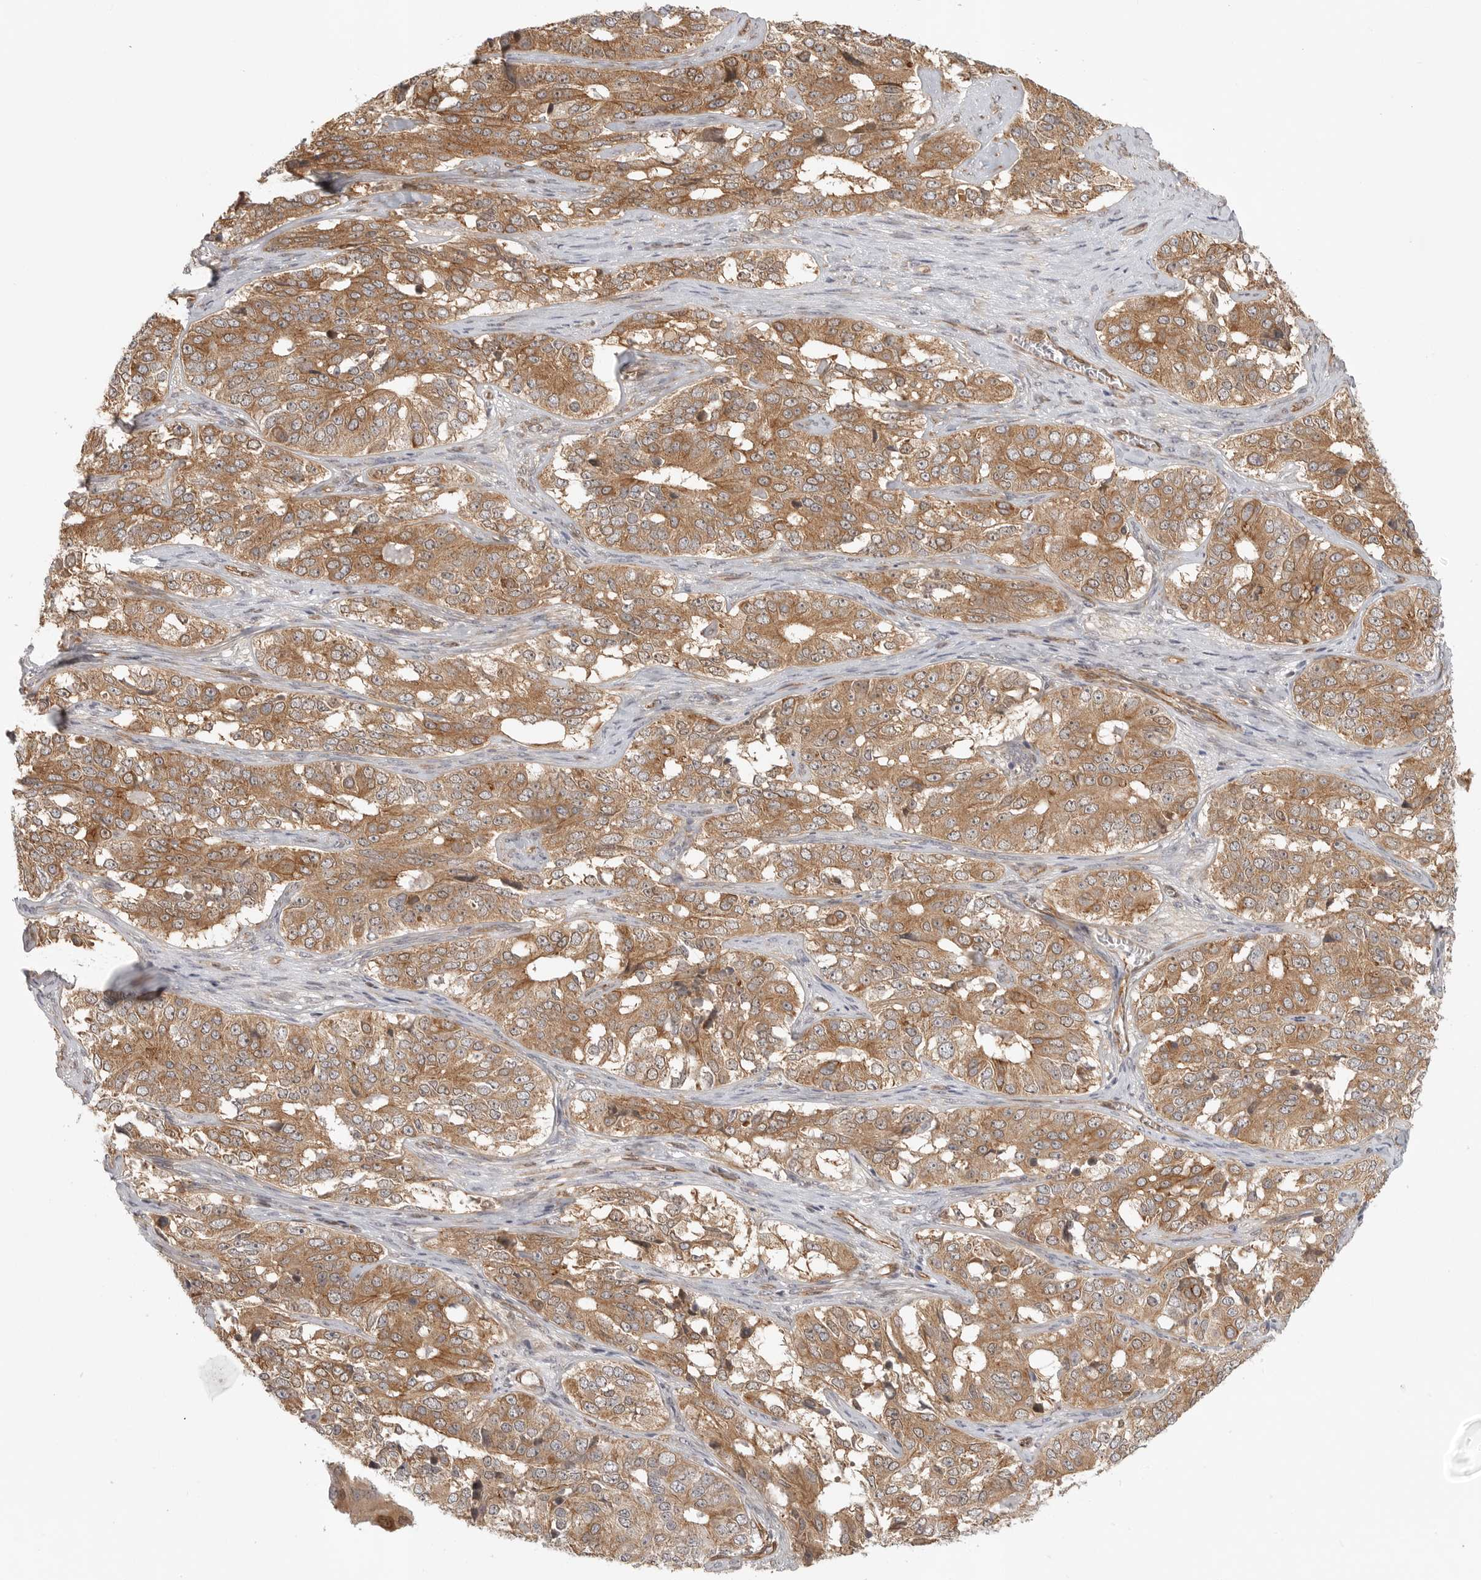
{"staining": {"intensity": "moderate", "quantity": ">75%", "location": "cytoplasmic/membranous"}, "tissue": "ovarian cancer", "cell_type": "Tumor cells", "image_type": "cancer", "snomed": [{"axis": "morphology", "description": "Carcinoma, endometroid"}, {"axis": "topography", "description": "Ovary"}], "caption": "A high-resolution image shows IHC staining of ovarian cancer (endometroid carcinoma), which displays moderate cytoplasmic/membranous staining in about >75% of tumor cells.", "gene": "ATOH7", "patient": {"sex": "female", "age": 51}}